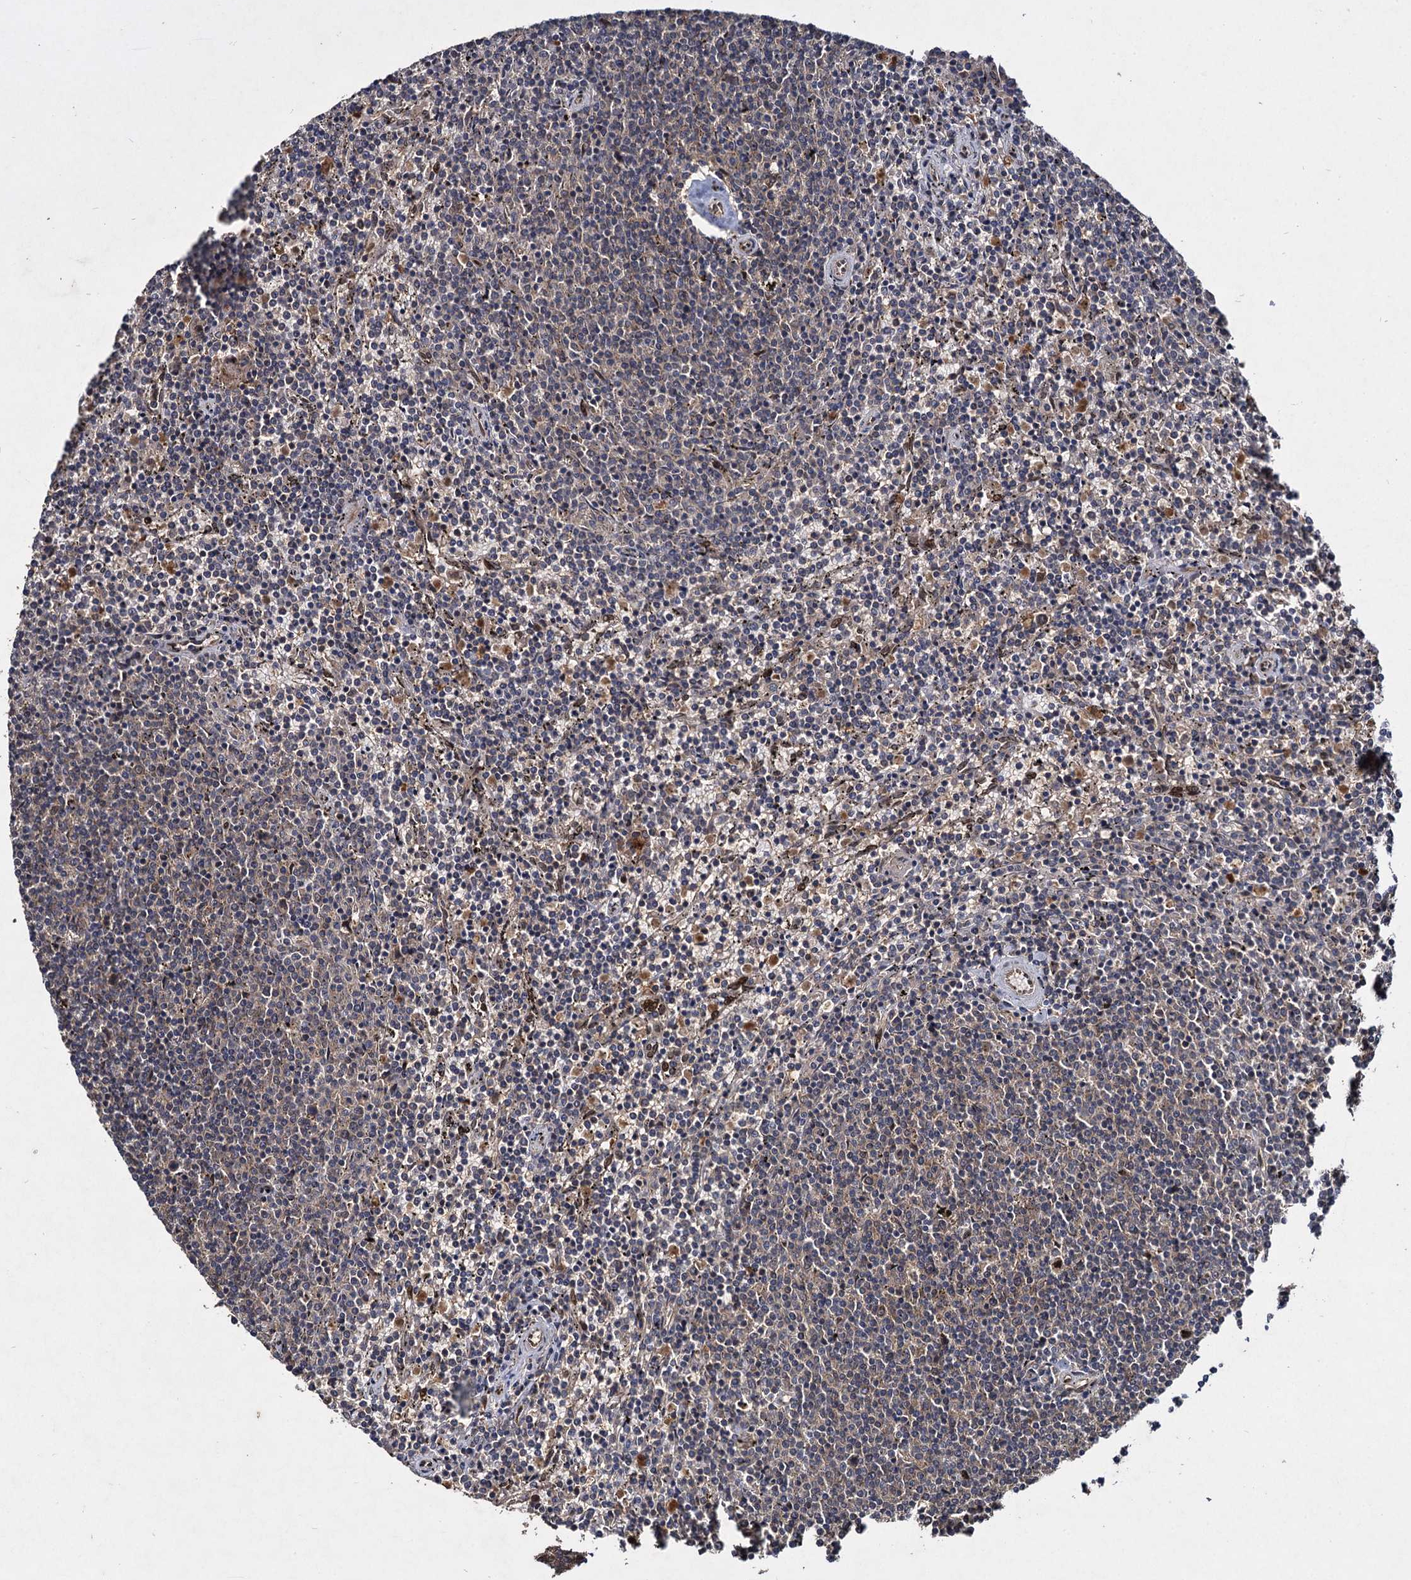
{"staining": {"intensity": "weak", "quantity": "25%-75%", "location": "cytoplasmic/membranous"}, "tissue": "lymphoma", "cell_type": "Tumor cells", "image_type": "cancer", "snomed": [{"axis": "morphology", "description": "Malignant lymphoma, non-Hodgkin's type, Low grade"}, {"axis": "topography", "description": "Spleen"}], "caption": "This photomicrograph exhibits IHC staining of human low-grade malignant lymphoma, non-Hodgkin's type, with low weak cytoplasmic/membranous positivity in approximately 25%-75% of tumor cells.", "gene": "DCP1B", "patient": {"sex": "female", "age": 50}}